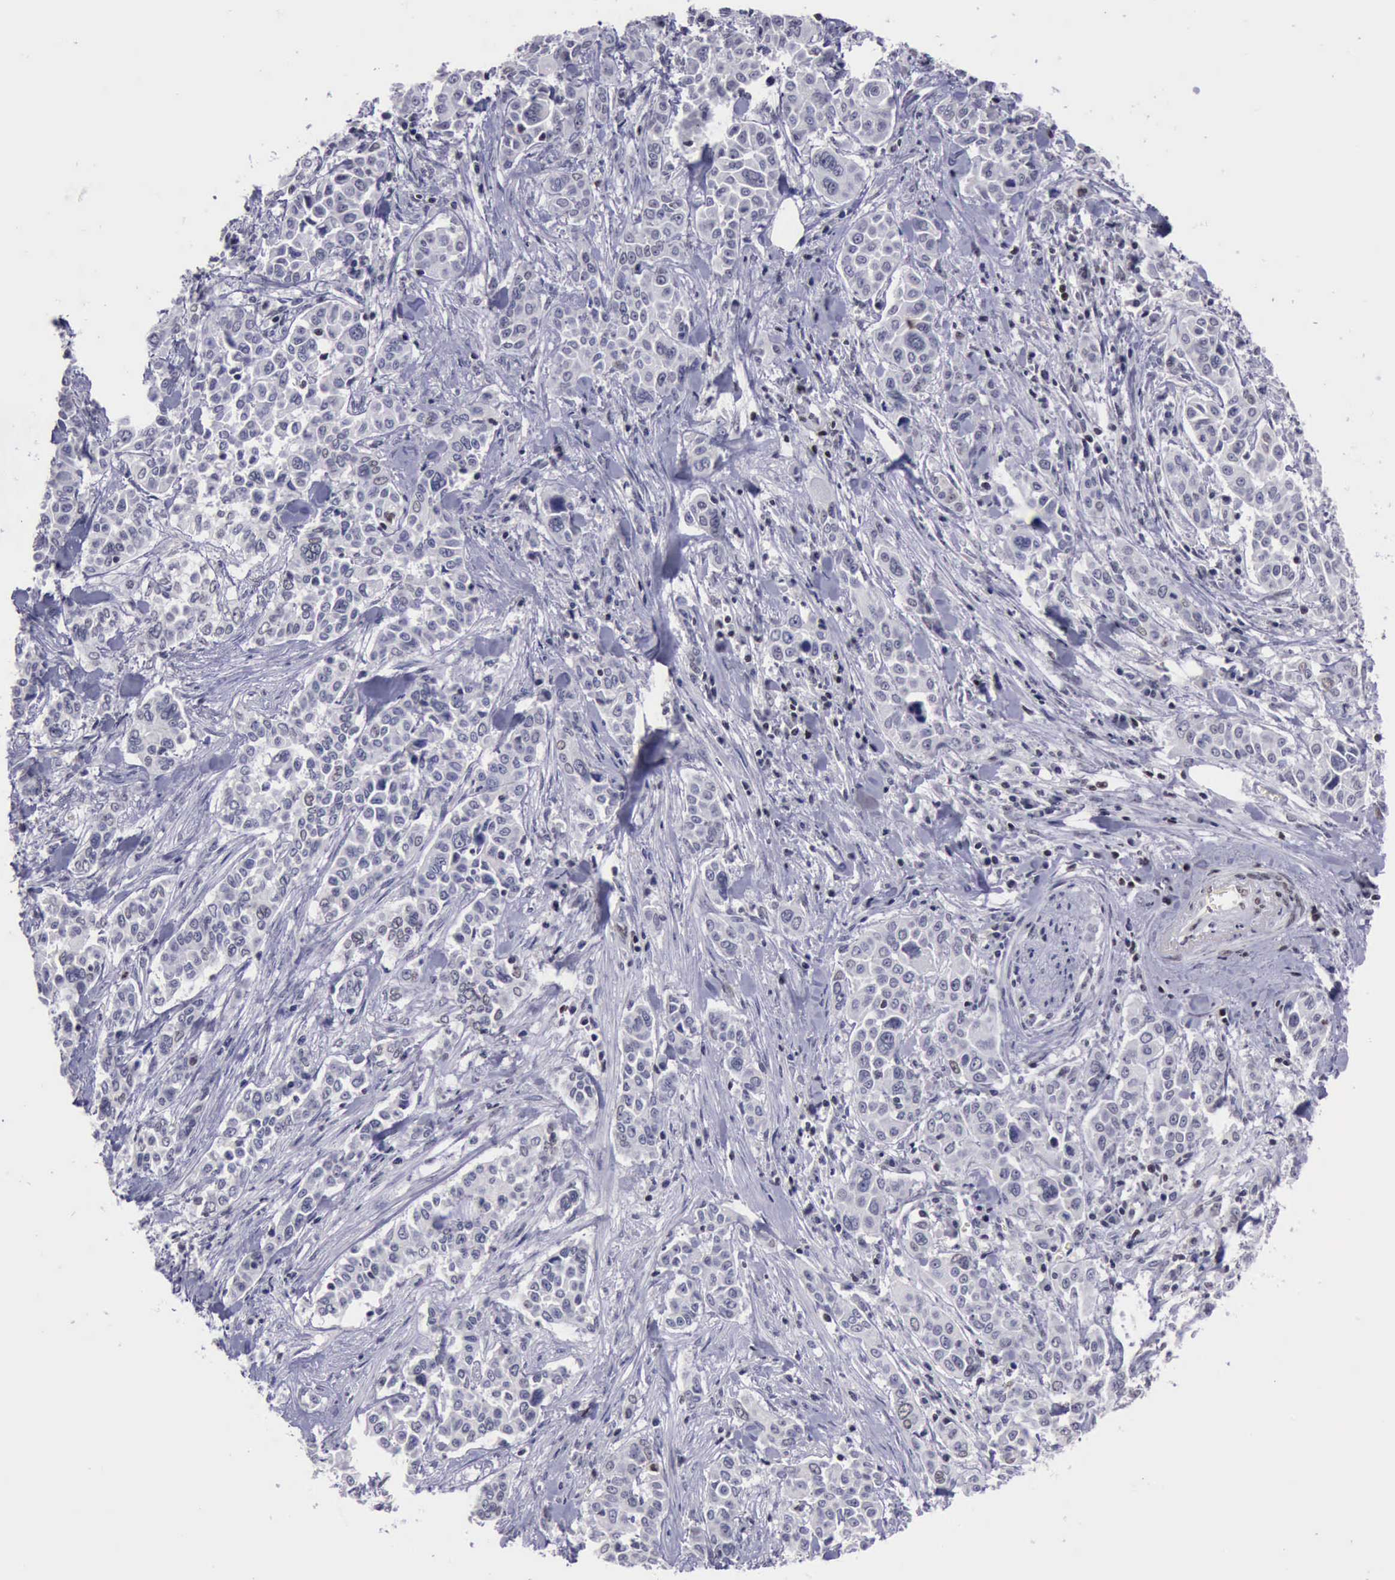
{"staining": {"intensity": "negative", "quantity": "none", "location": "none"}, "tissue": "pancreatic cancer", "cell_type": "Tumor cells", "image_type": "cancer", "snomed": [{"axis": "morphology", "description": "Adenocarcinoma, NOS"}, {"axis": "topography", "description": "Pancreas"}], "caption": "DAB immunohistochemical staining of human pancreatic cancer displays no significant expression in tumor cells. (Brightfield microscopy of DAB (3,3'-diaminobenzidine) IHC at high magnification).", "gene": "YY1", "patient": {"sex": "female", "age": 52}}